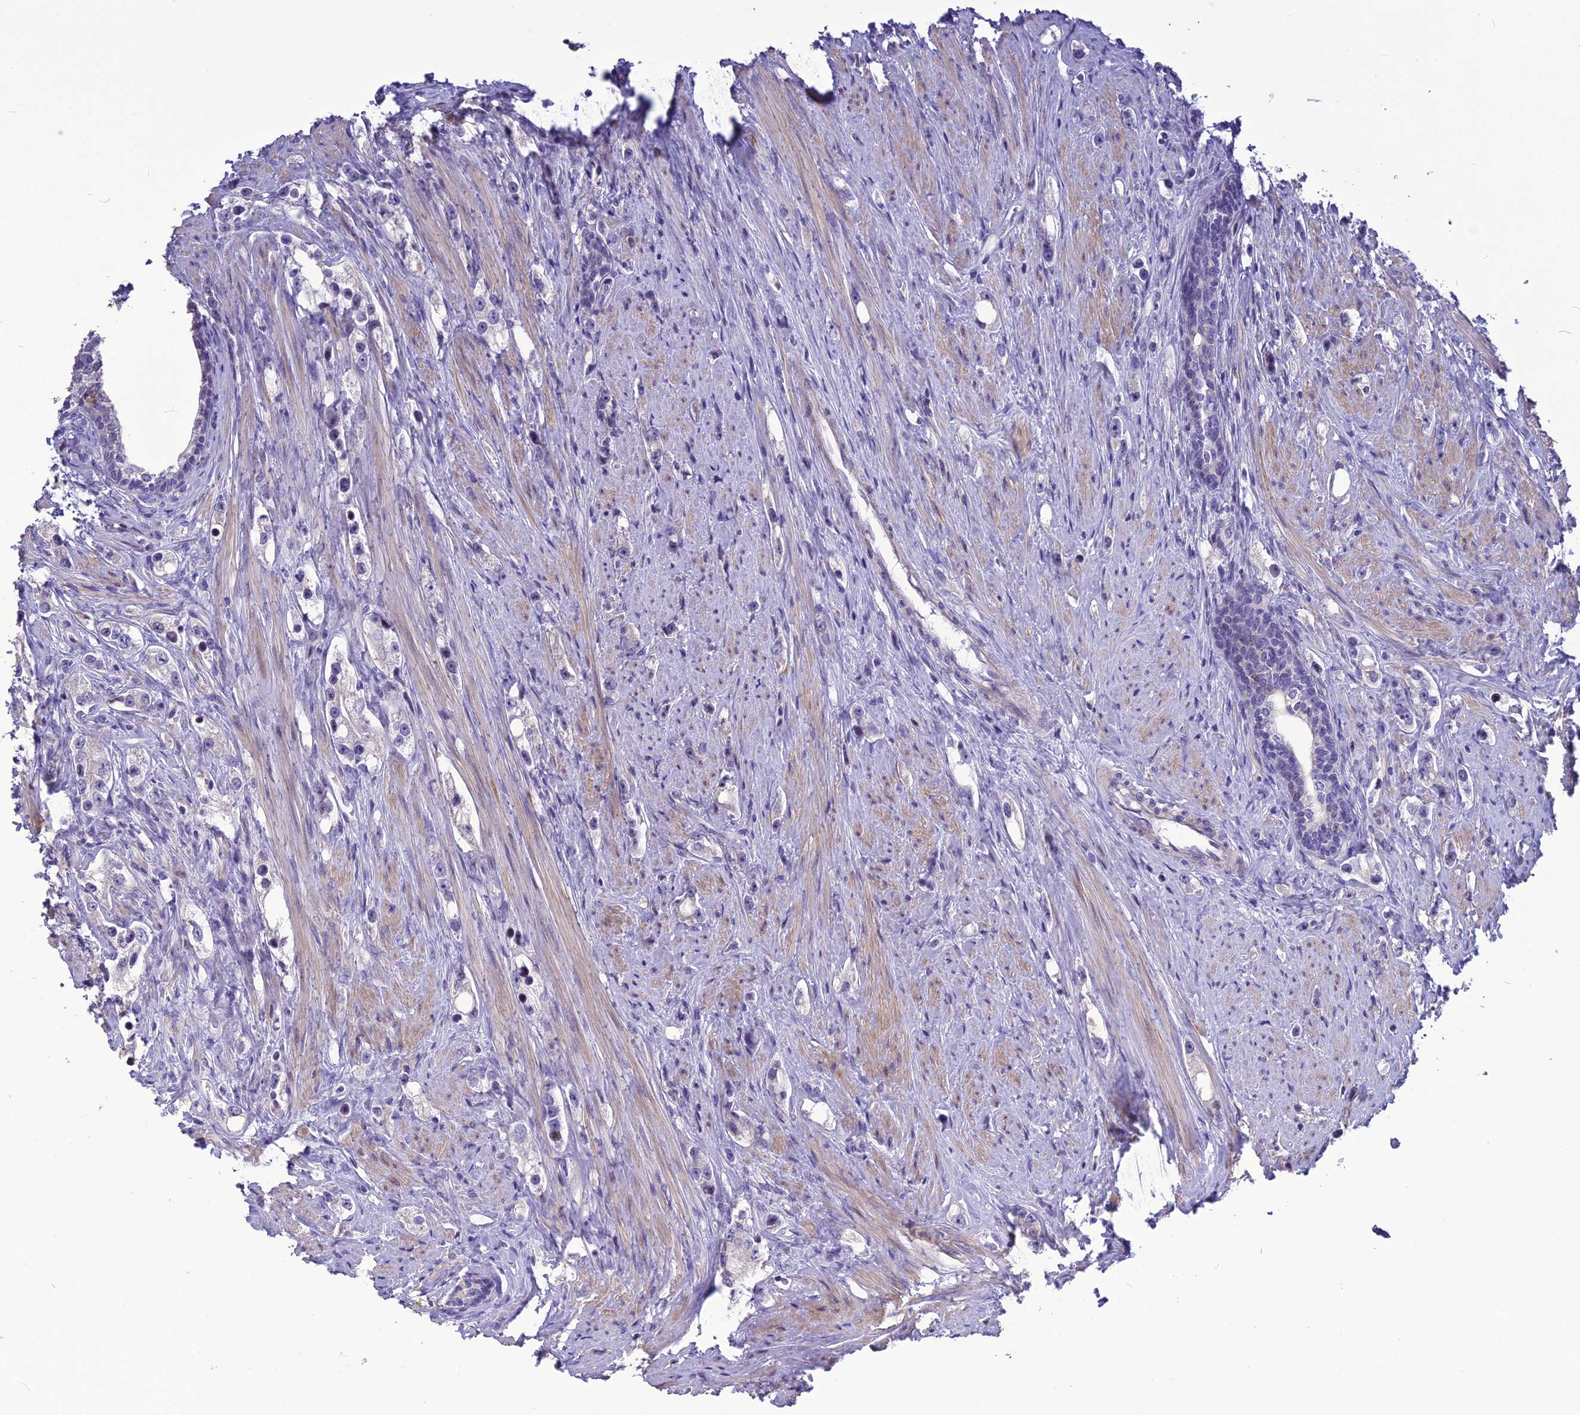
{"staining": {"intensity": "moderate", "quantity": "<25%", "location": "nuclear"}, "tissue": "prostate cancer", "cell_type": "Tumor cells", "image_type": "cancer", "snomed": [{"axis": "morphology", "description": "Adenocarcinoma, High grade"}, {"axis": "topography", "description": "Prostate"}], "caption": "This is a photomicrograph of immunohistochemistry staining of adenocarcinoma (high-grade) (prostate), which shows moderate positivity in the nuclear of tumor cells.", "gene": "SPG21", "patient": {"sex": "male", "age": 63}}